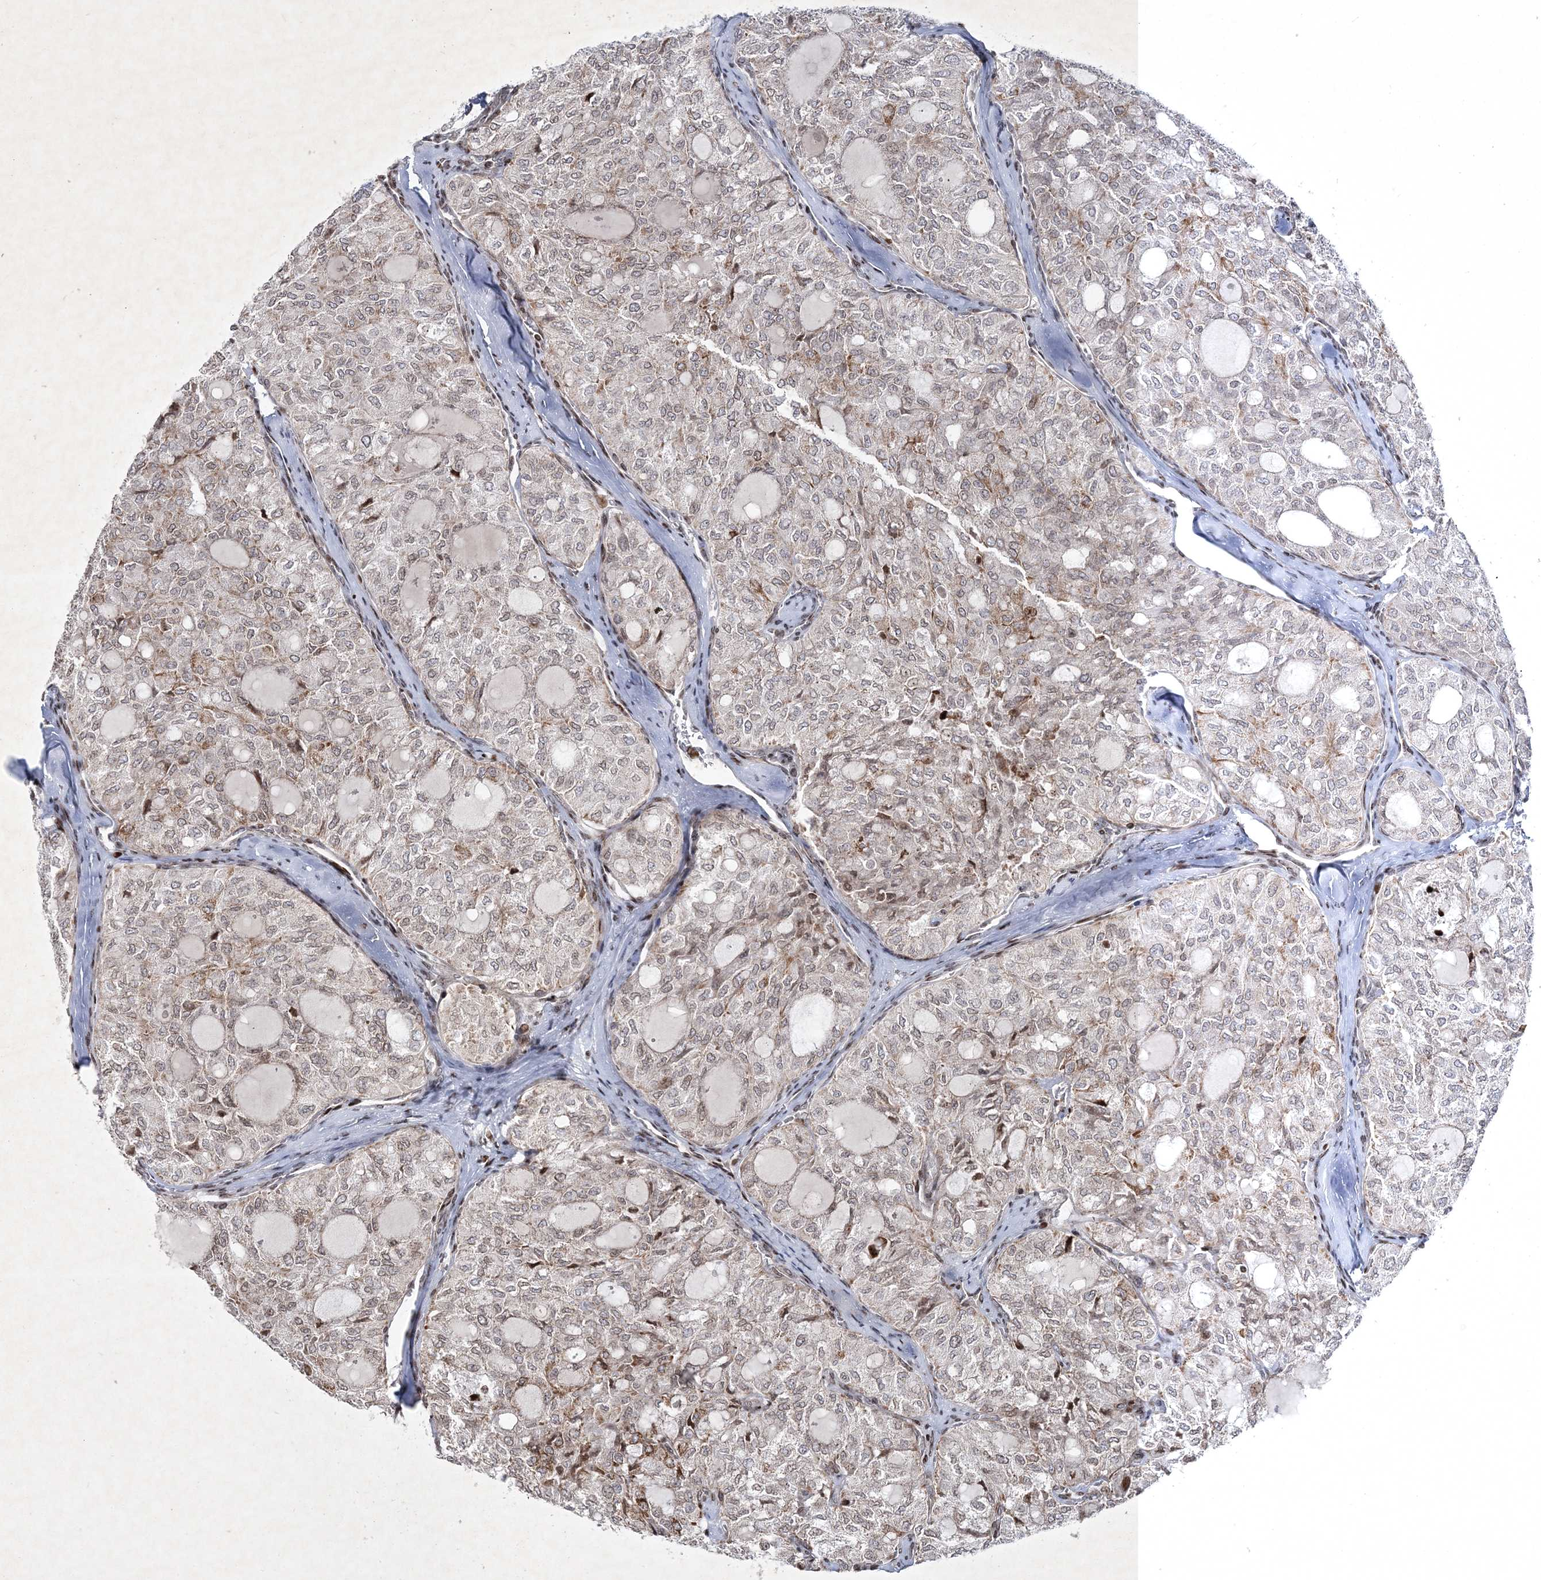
{"staining": {"intensity": "negative", "quantity": "none", "location": "none"}, "tissue": "thyroid cancer", "cell_type": "Tumor cells", "image_type": "cancer", "snomed": [{"axis": "morphology", "description": "Follicular adenoma carcinoma, NOS"}, {"axis": "topography", "description": "Thyroid gland"}], "caption": "An image of human thyroid follicular adenoma carcinoma is negative for staining in tumor cells. (DAB (3,3'-diaminobenzidine) IHC with hematoxylin counter stain).", "gene": "SMIM29", "patient": {"sex": "male", "age": 75}}